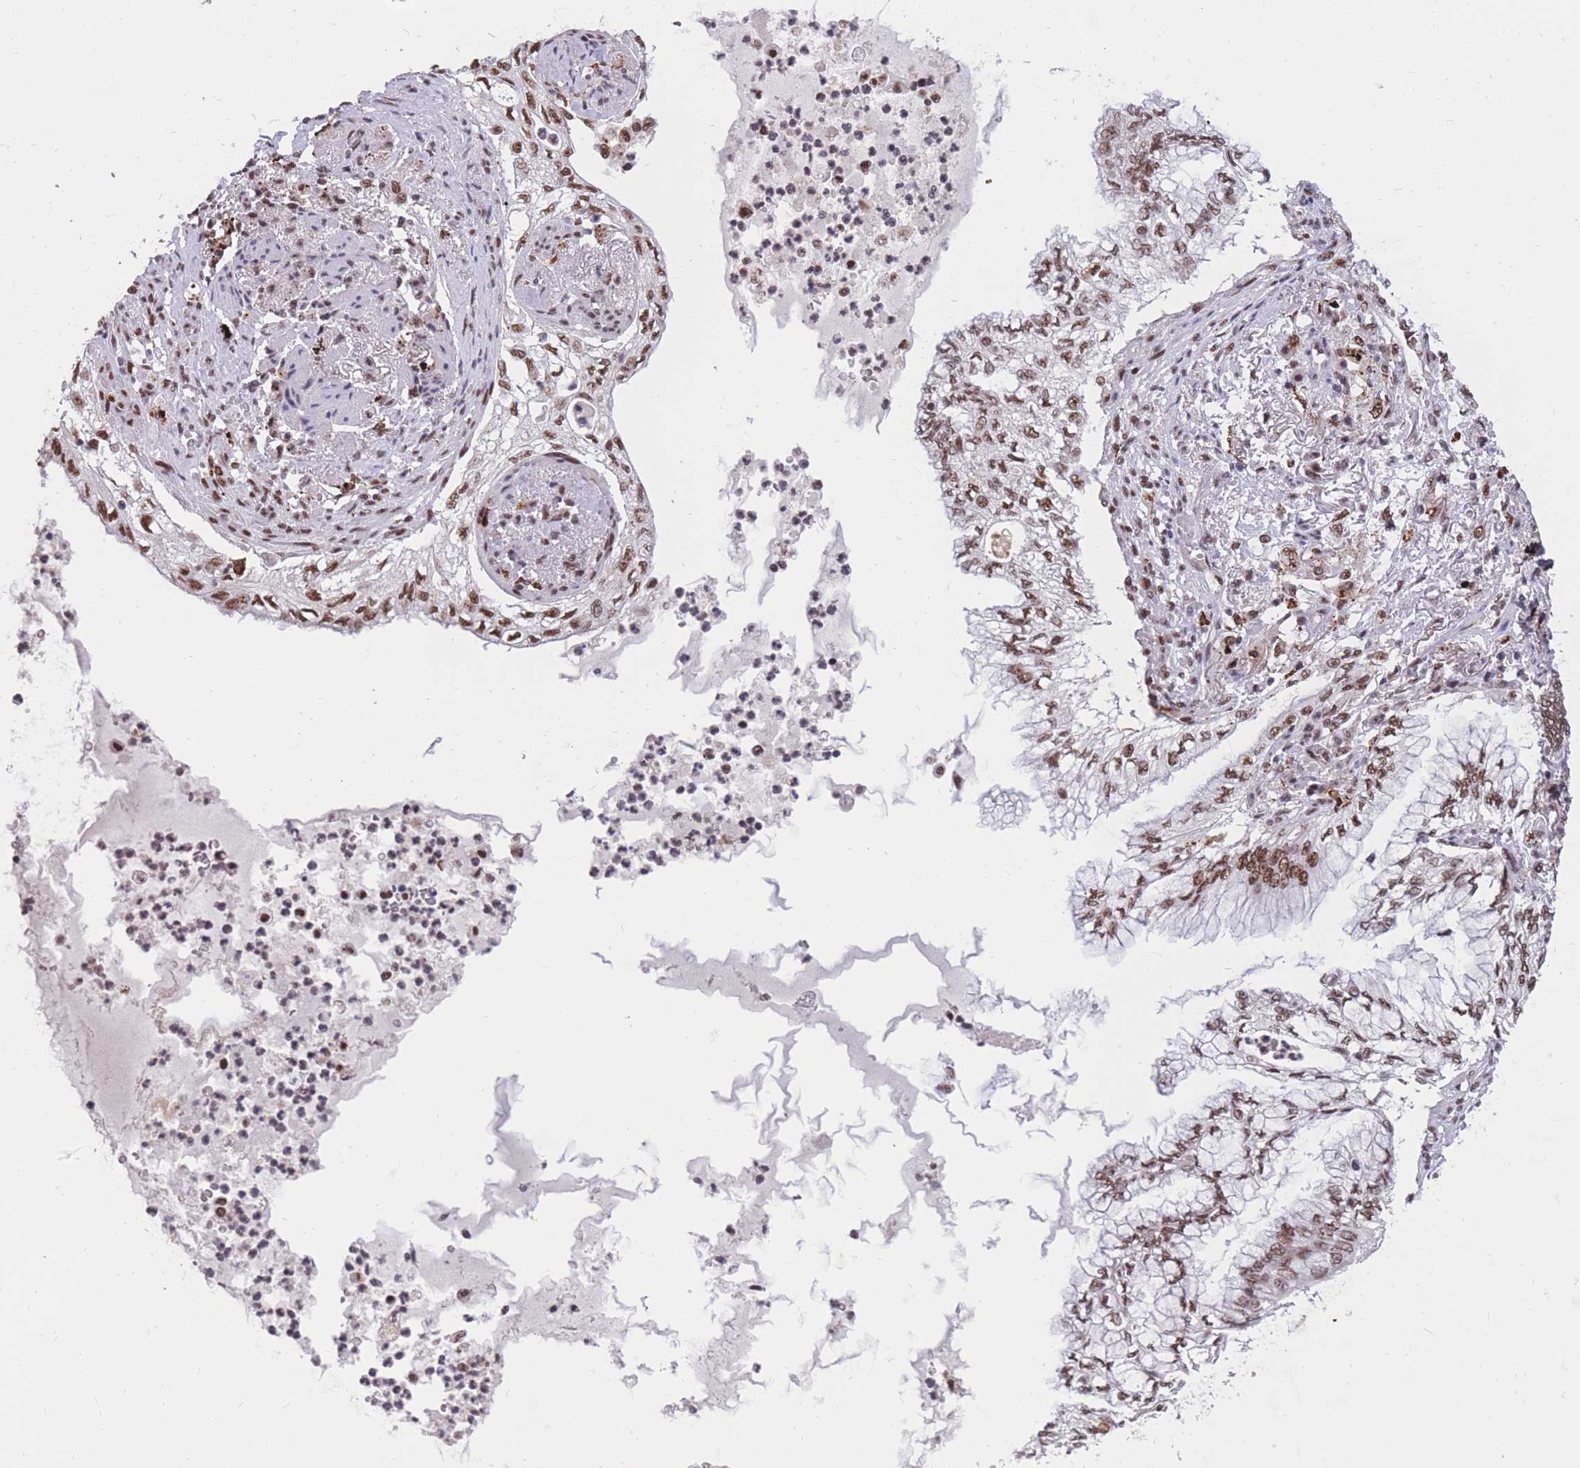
{"staining": {"intensity": "moderate", "quantity": ">75%", "location": "nuclear"}, "tissue": "lung cancer", "cell_type": "Tumor cells", "image_type": "cancer", "snomed": [{"axis": "morphology", "description": "Adenocarcinoma, NOS"}, {"axis": "topography", "description": "Lung"}], "caption": "Lung cancer stained for a protein shows moderate nuclear positivity in tumor cells. Using DAB (brown) and hematoxylin (blue) stains, captured at high magnification using brightfield microscopy.", "gene": "PRPF19", "patient": {"sex": "female", "age": 70}}